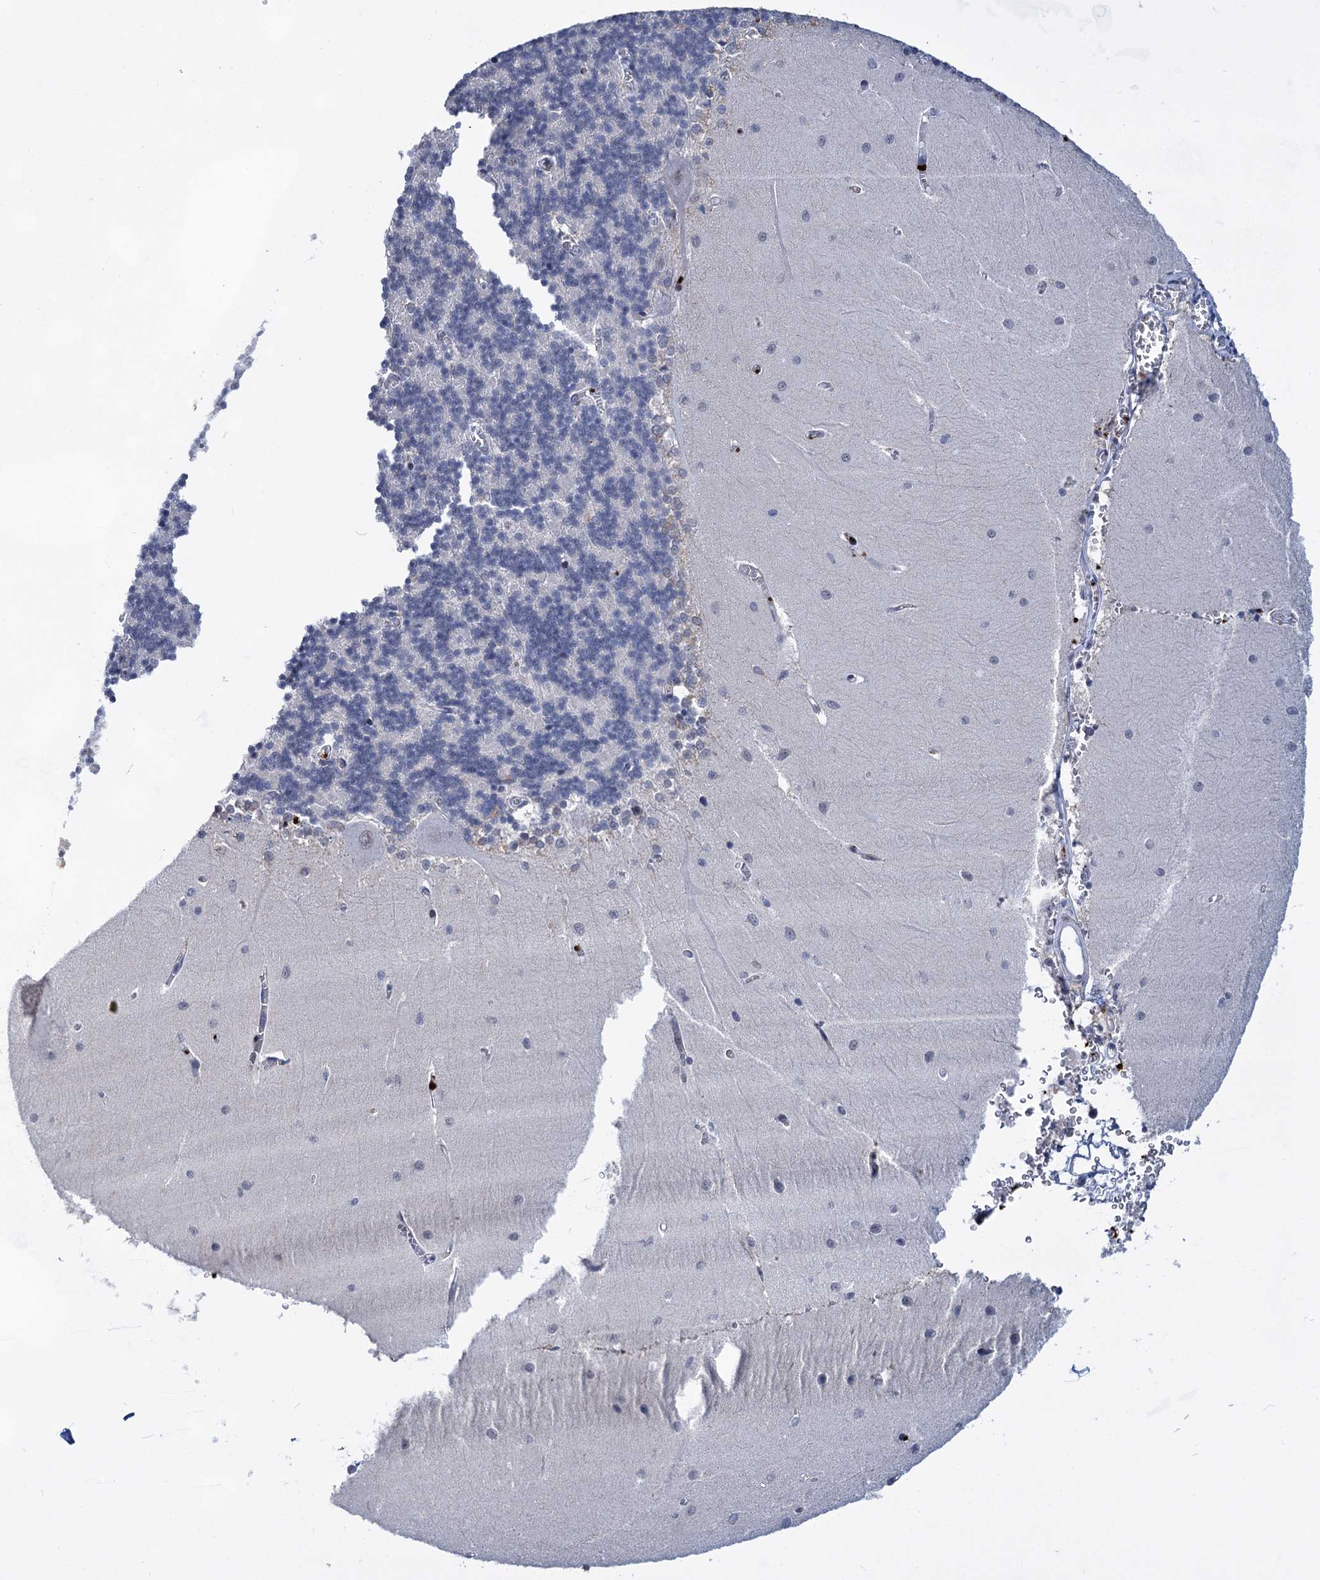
{"staining": {"intensity": "negative", "quantity": "none", "location": "none"}, "tissue": "cerebellum", "cell_type": "Cells in granular layer", "image_type": "normal", "snomed": [{"axis": "morphology", "description": "Normal tissue, NOS"}, {"axis": "topography", "description": "Cerebellum"}], "caption": "A histopathology image of human cerebellum is negative for staining in cells in granular layer. (DAB immunohistochemistry (IHC) with hematoxylin counter stain).", "gene": "MON2", "patient": {"sex": "male", "age": 37}}